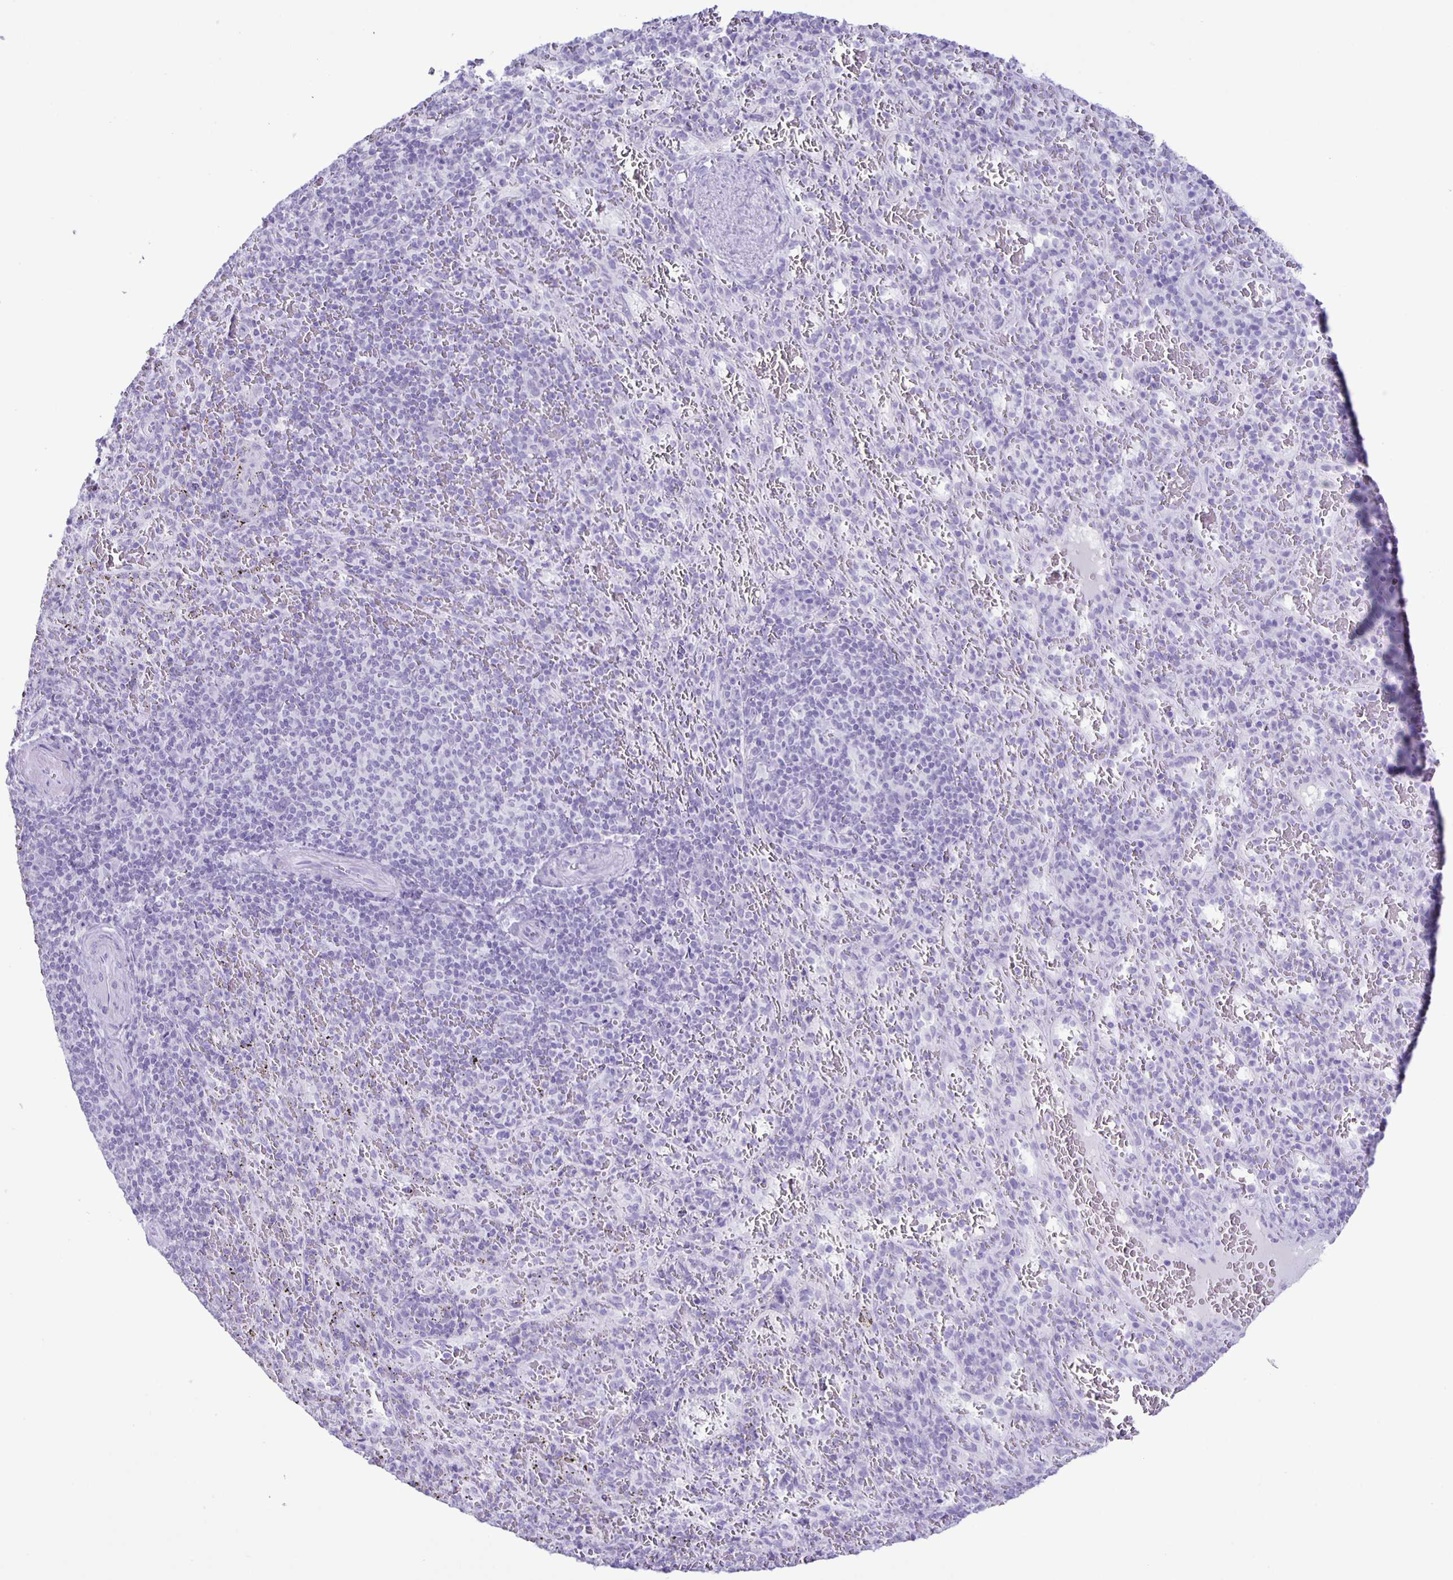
{"staining": {"intensity": "negative", "quantity": "none", "location": "none"}, "tissue": "spleen", "cell_type": "Cells in red pulp", "image_type": "normal", "snomed": [{"axis": "morphology", "description": "Normal tissue, NOS"}, {"axis": "topography", "description": "Spleen"}], "caption": "IHC of normal spleen demonstrates no staining in cells in red pulp.", "gene": "EZHIP", "patient": {"sex": "male", "age": 57}}